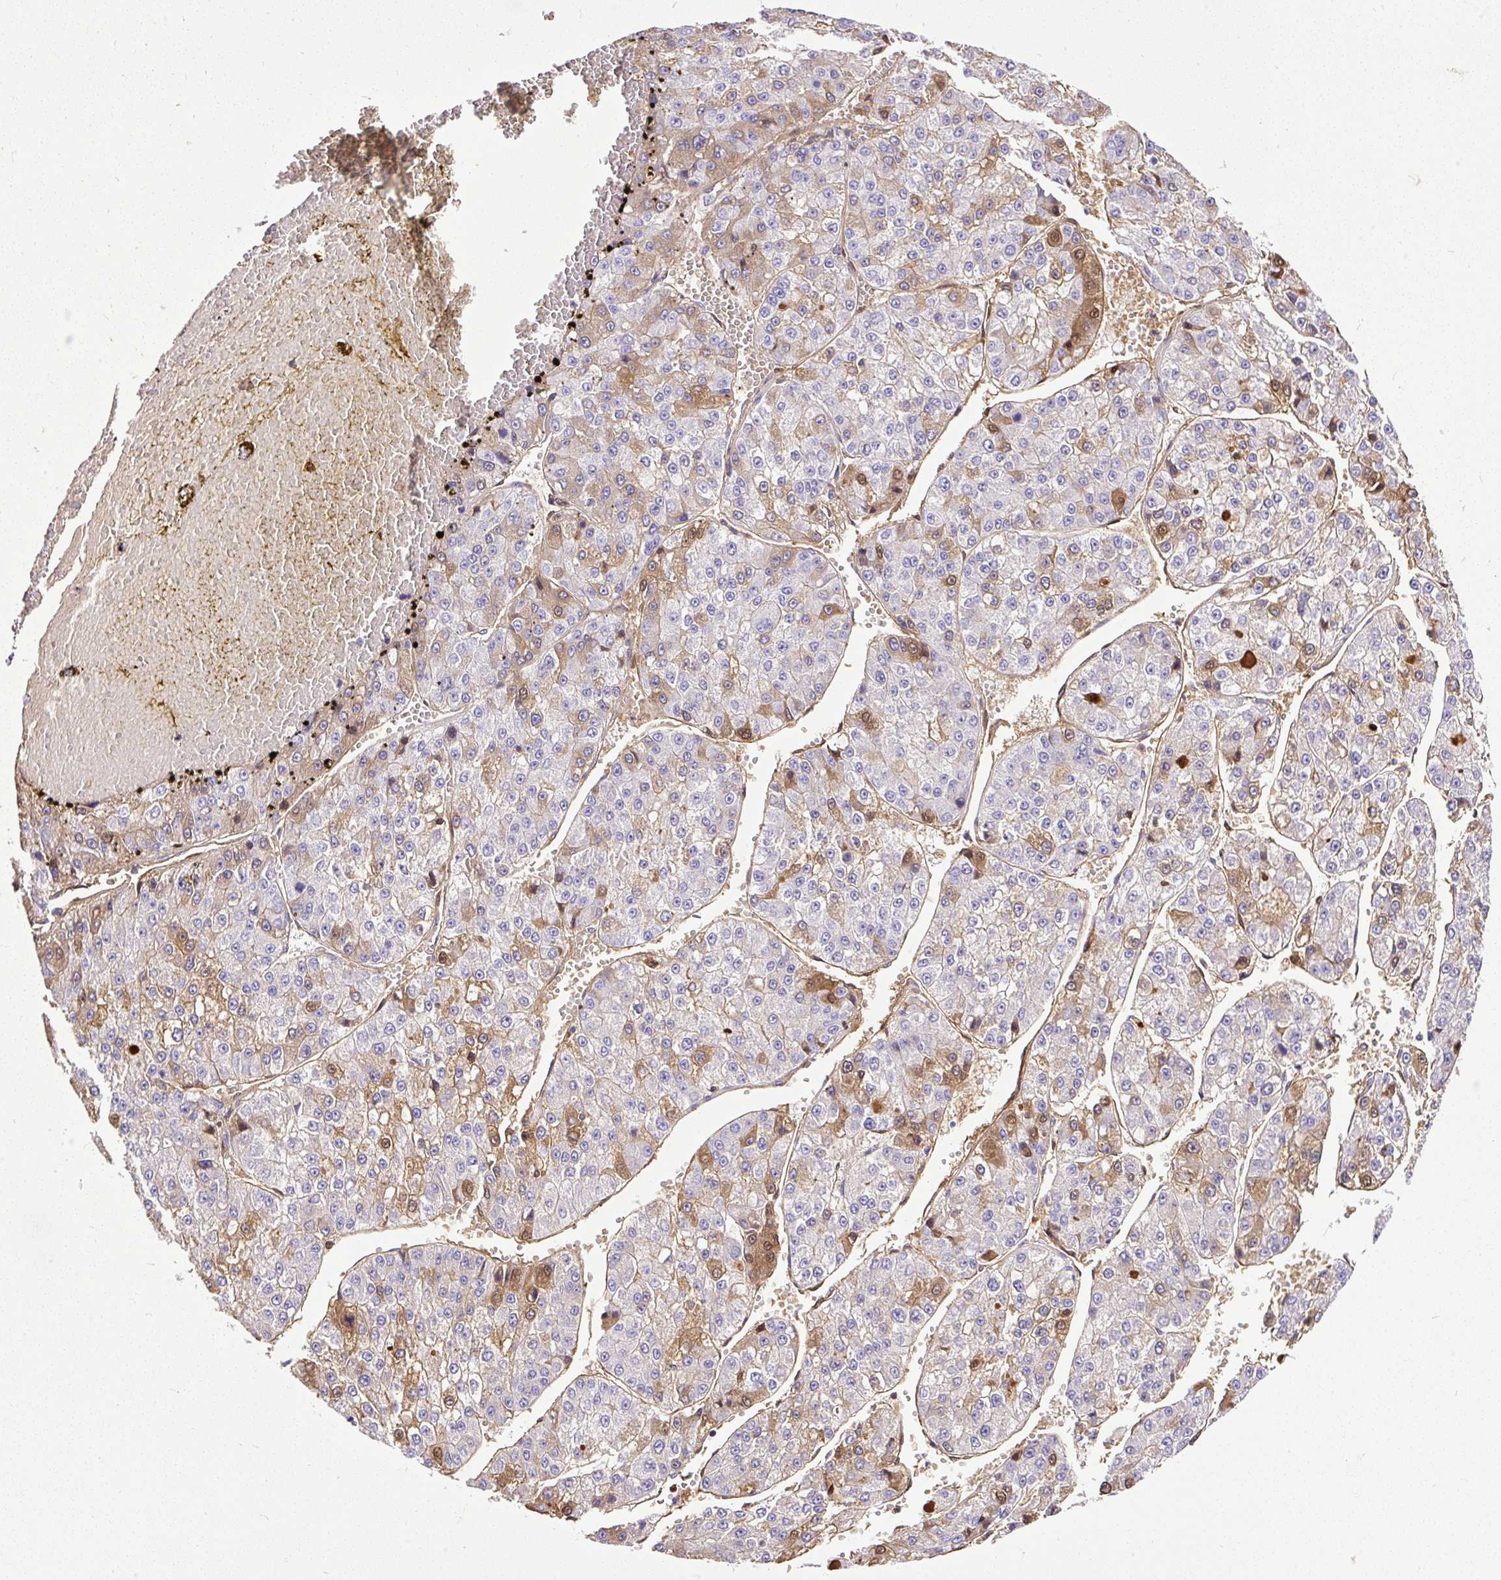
{"staining": {"intensity": "moderate", "quantity": "<25%", "location": "cytoplasmic/membranous,nuclear"}, "tissue": "liver cancer", "cell_type": "Tumor cells", "image_type": "cancer", "snomed": [{"axis": "morphology", "description": "Carcinoma, Hepatocellular, NOS"}, {"axis": "topography", "description": "Liver"}], "caption": "Immunohistochemical staining of liver cancer exhibits low levels of moderate cytoplasmic/membranous and nuclear protein expression in about <25% of tumor cells.", "gene": "CLEC3B", "patient": {"sex": "female", "age": 73}}